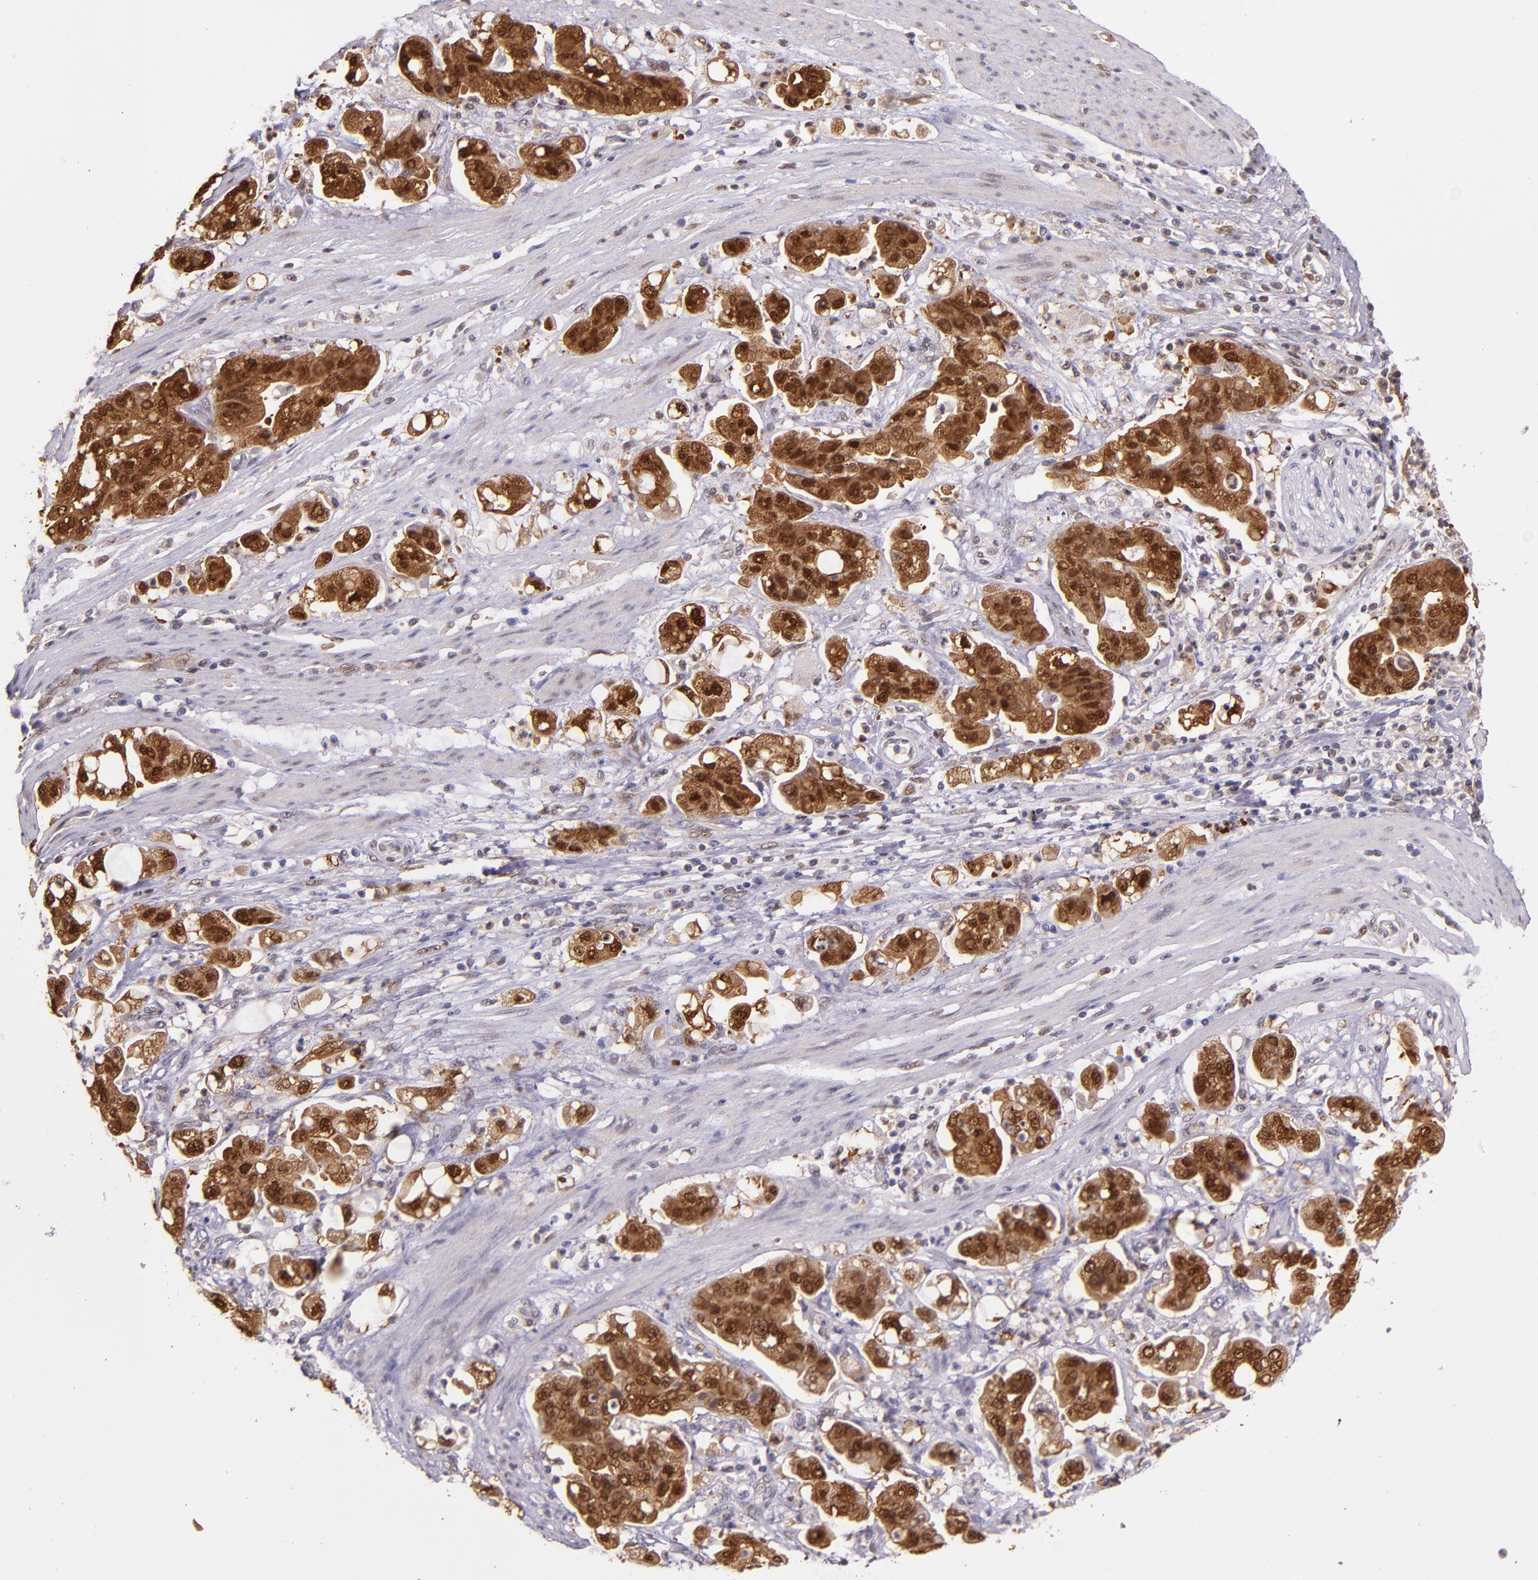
{"staining": {"intensity": "strong", "quantity": ">75%", "location": "cytoplasmic/membranous,nuclear"}, "tissue": "stomach cancer", "cell_type": "Tumor cells", "image_type": "cancer", "snomed": [{"axis": "morphology", "description": "Adenocarcinoma, NOS"}, {"axis": "topography", "description": "Stomach"}], "caption": "Stomach cancer (adenocarcinoma) stained with a brown dye reveals strong cytoplasmic/membranous and nuclear positive expression in approximately >75% of tumor cells.", "gene": "STAT6", "patient": {"sex": "male", "age": 62}}